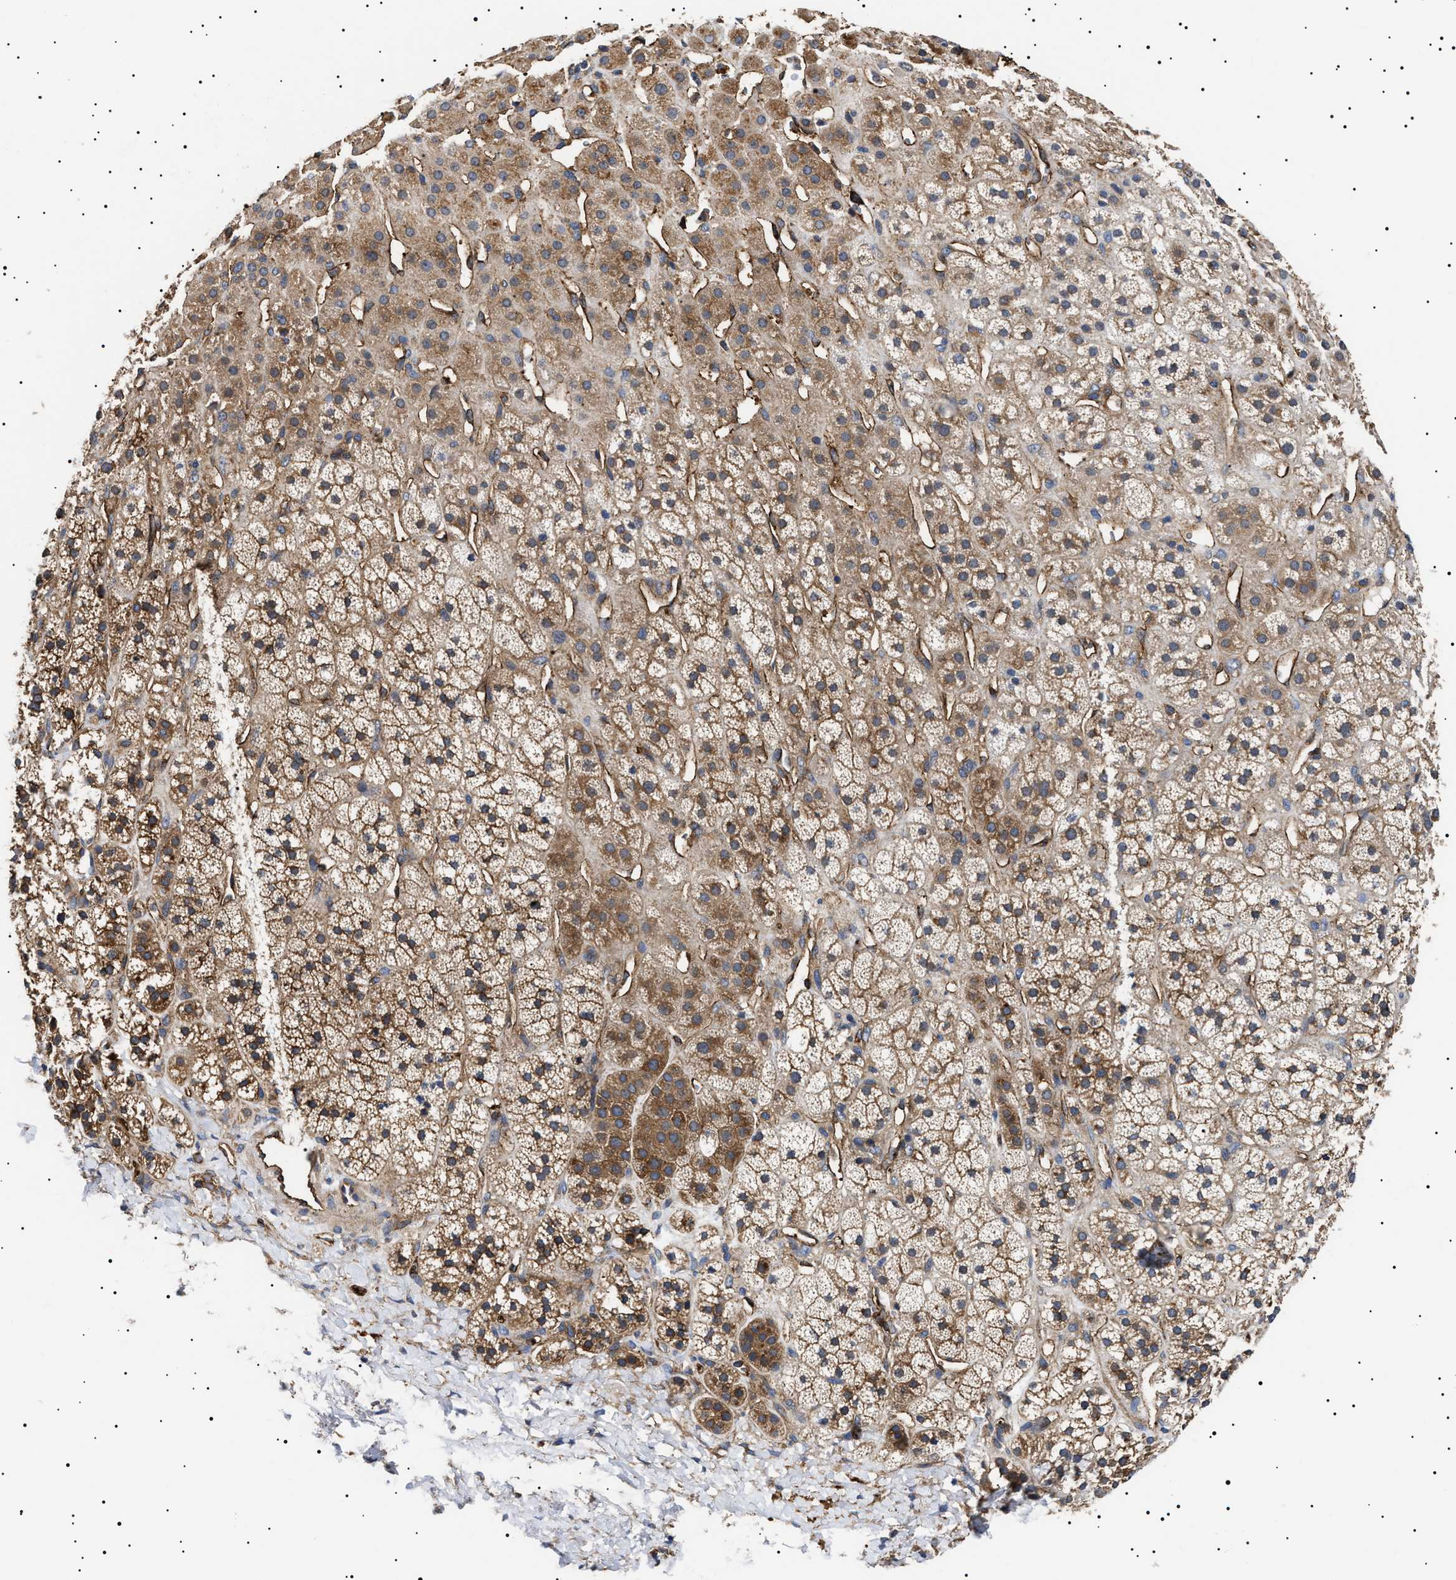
{"staining": {"intensity": "moderate", "quantity": ">75%", "location": "cytoplasmic/membranous"}, "tissue": "adrenal gland", "cell_type": "Glandular cells", "image_type": "normal", "snomed": [{"axis": "morphology", "description": "Normal tissue, NOS"}, {"axis": "topography", "description": "Adrenal gland"}], "caption": "Adrenal gland stained with DAB (3,3'-diaminobenzidine) immunohistochemistry demonstrates medium levels of moderate cytoplasmic/membranous positivity in approximately >75% of glandular cells. Using DAB (3,3'-diaminobenzidine) (brown) and hematoxylin (blue) stains, captured at high magnification using brightfield microscopy.", "gene": "TPP2", "patient": {"sex": "male", "age": 56}}